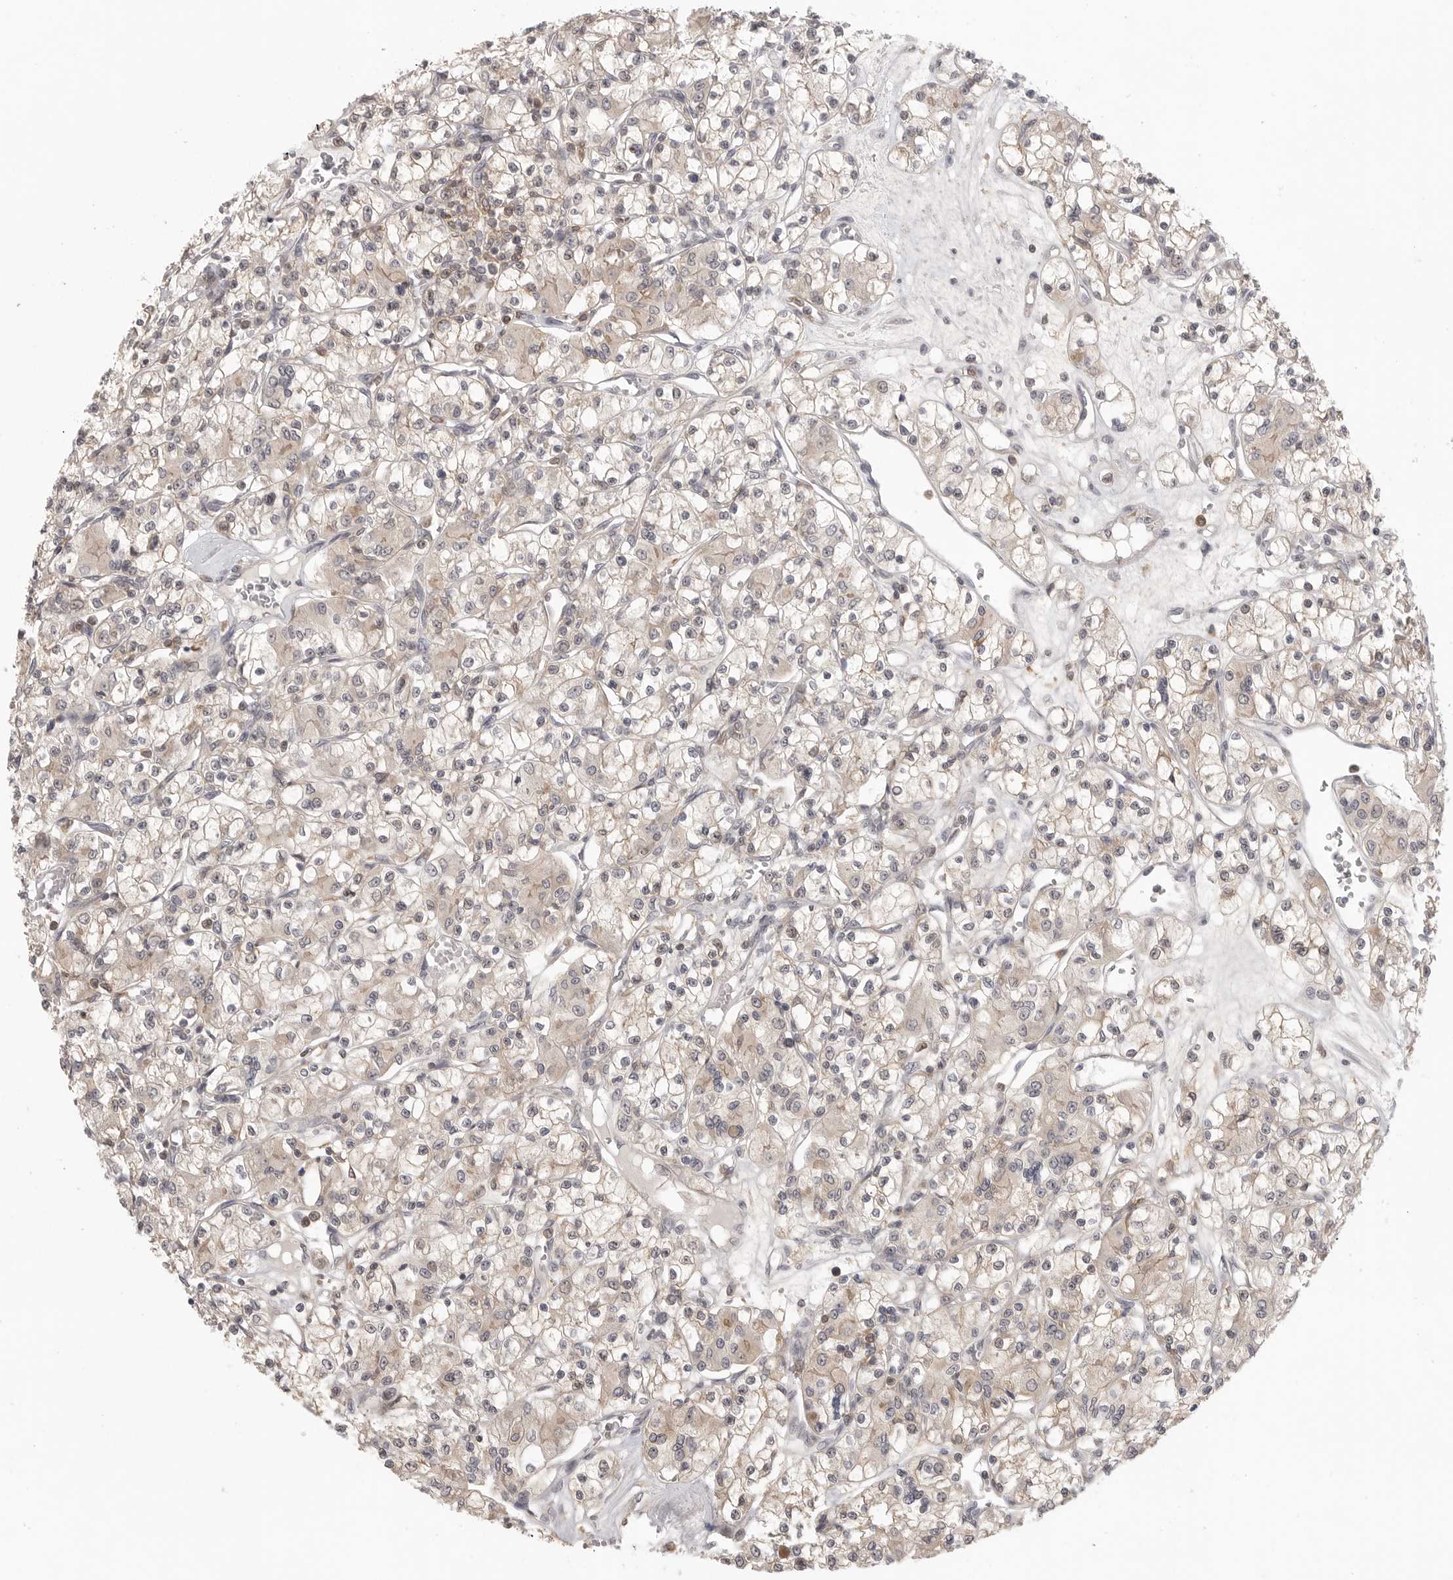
{"staining": {"intensity": "weak", "quantity": "25%-75%", "location": "cytoplasmic/membranous"}, "tissue": "renal cancer", "cell_type": "Tumor cells", "image_type": "cancer", "snomed": [{"axis": "morphology", "description": "Adenocarcinoma, NOS"}, {"axis": "topography", "description": "Kidney"}], "caption": "Renal adenocarcinoma was stained to show a protein in brown. There is low levels of weak cytoplasmic/membranous expression in about 25%-75% of tumor cells.", "gene": "DBNL", "patient": {"sex": "female", "age": 59}}